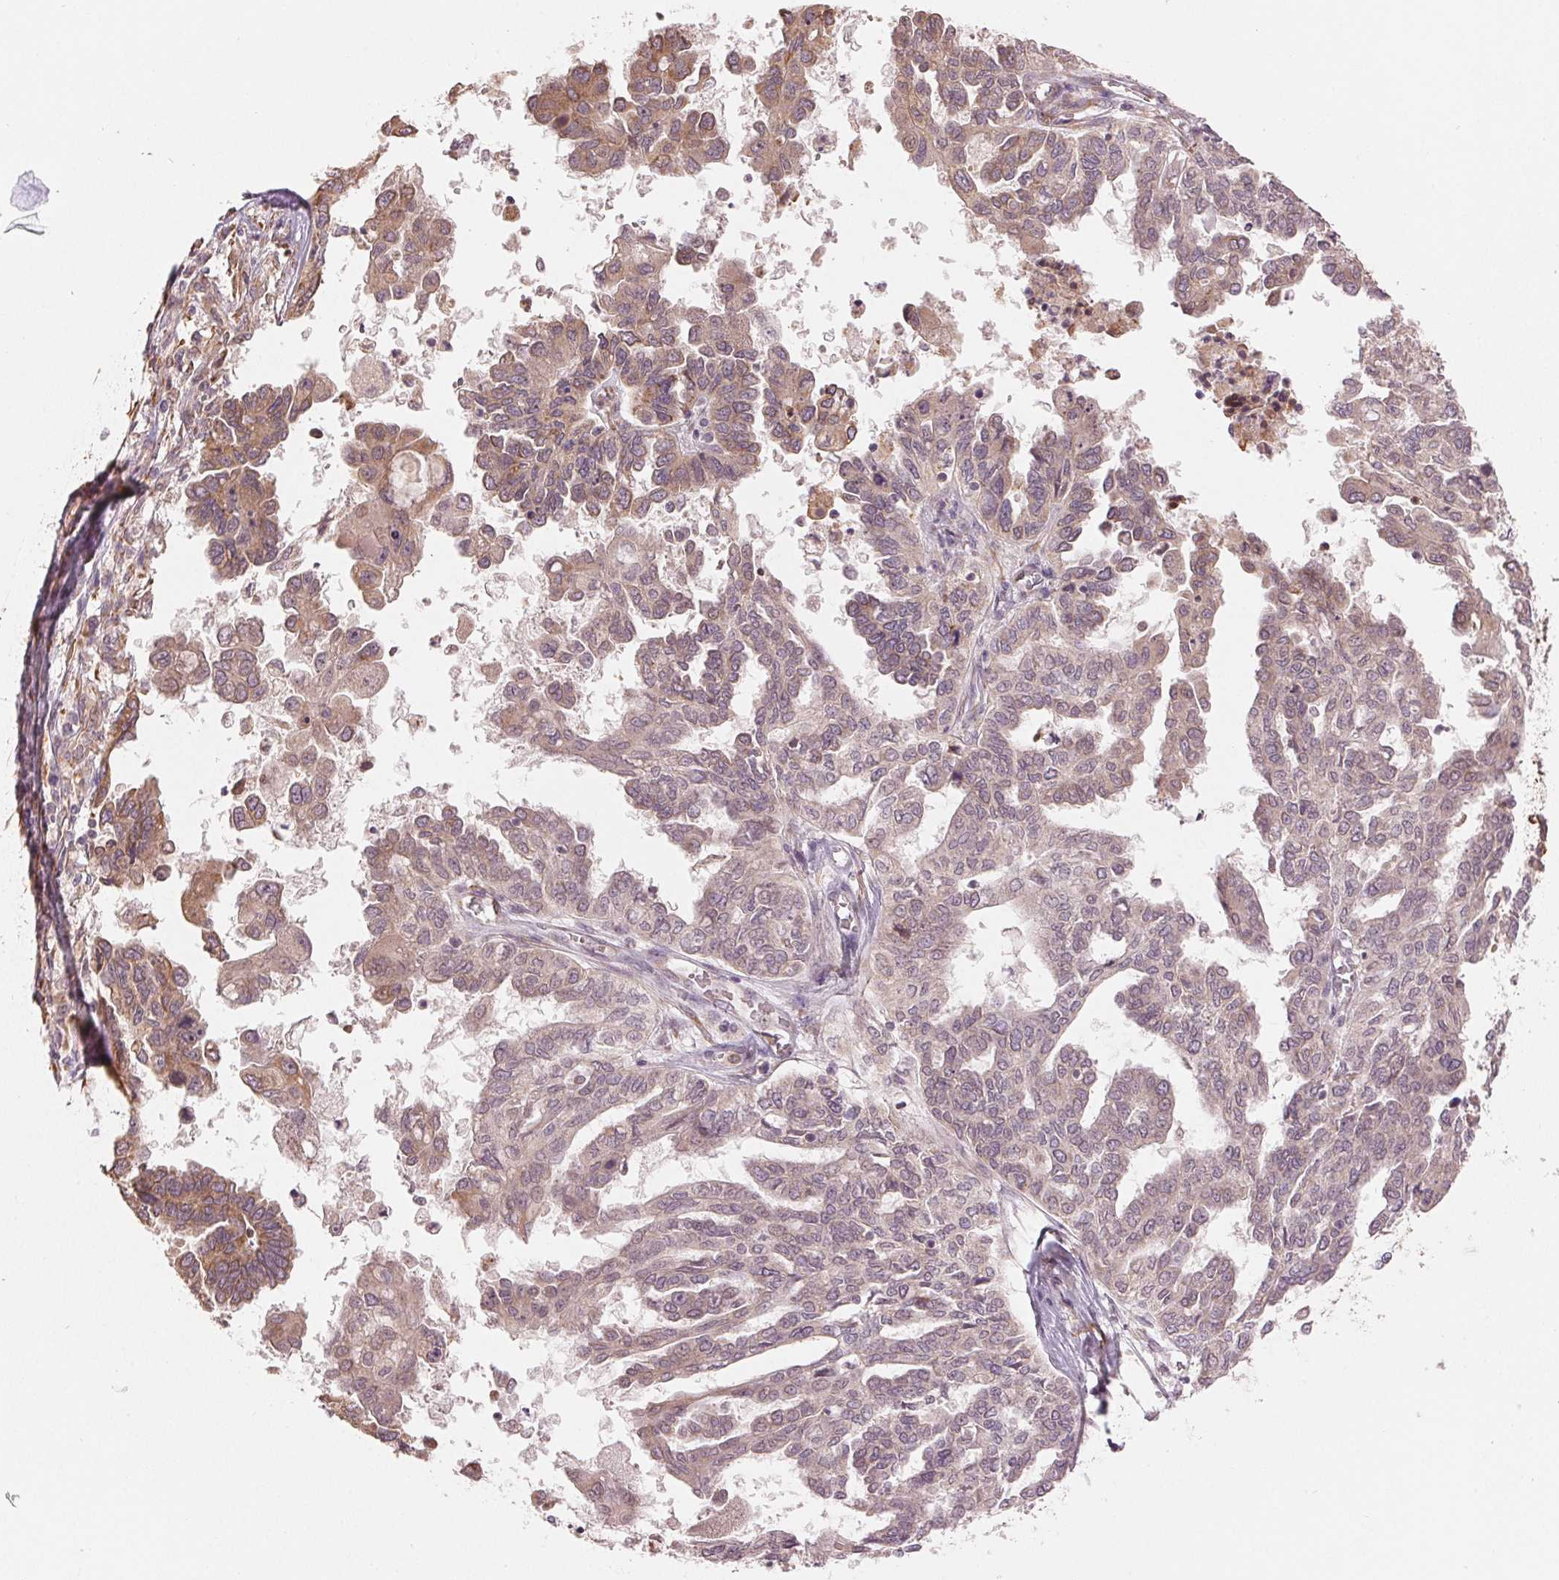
{"staining": {"intensity": "weak", "quantity": ">75%", "location": "cytoplasmic/membranous"}, "tissue": "ovarian cancer", "cell_type": "Tumor cells", "image_type": "cancer", "snomed": [{"axis": "morphology", "description": "Cystadenocarcinoma, serous, NOS"}, {"axis": "topography", "description": "Ovary"}], "caption": "This photomicrograph displays immunohistochemistry (IHC) staining of ovarian cancer, with low weak cytoplasmic/membranous expression in approximately >75% of tumor cells.", "gene": "SLC20A1", "patient": {"sex": "female", "age": 53}}